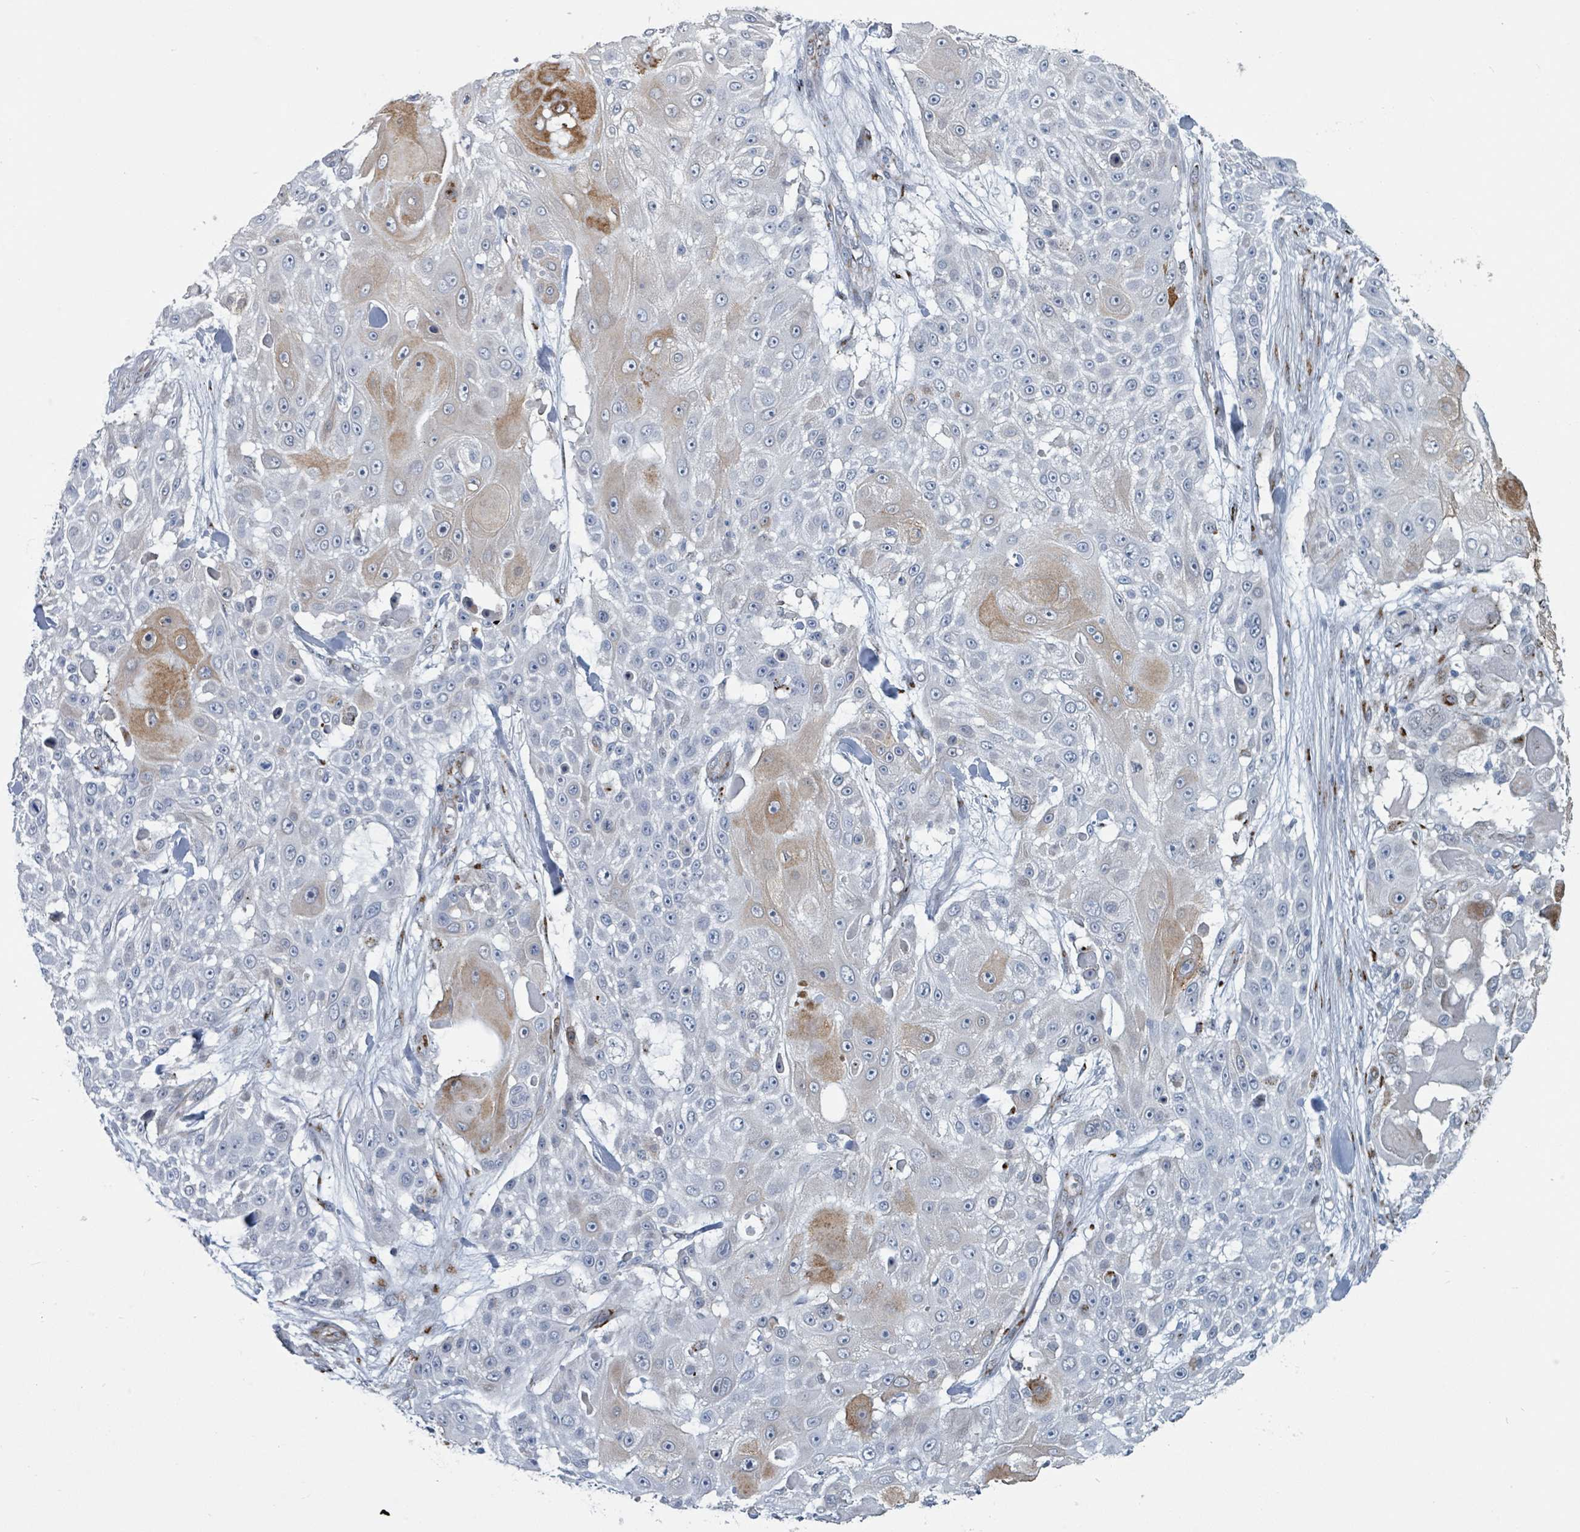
{"staining": {"intensity": "moderate", "quantity": "<25%", "location": "cytoplasmic/membranous"}, "tissue": "skin cancer", "cell_type": "Tumor cells", "image_type": "cancer", "snomed": [{"axis": "morphology", "description": "Squamous cell carcinoma, NOS"}, {"axis": "topography", "description": "Skin"}], "caption": "Moderate cytoplasmic/membranous staining for a protein is present in approximately <25% of tumor cells of skin cancer using IHC.", "gene": "DCAF5", "patient": {"sex": "female", "age": 86}}